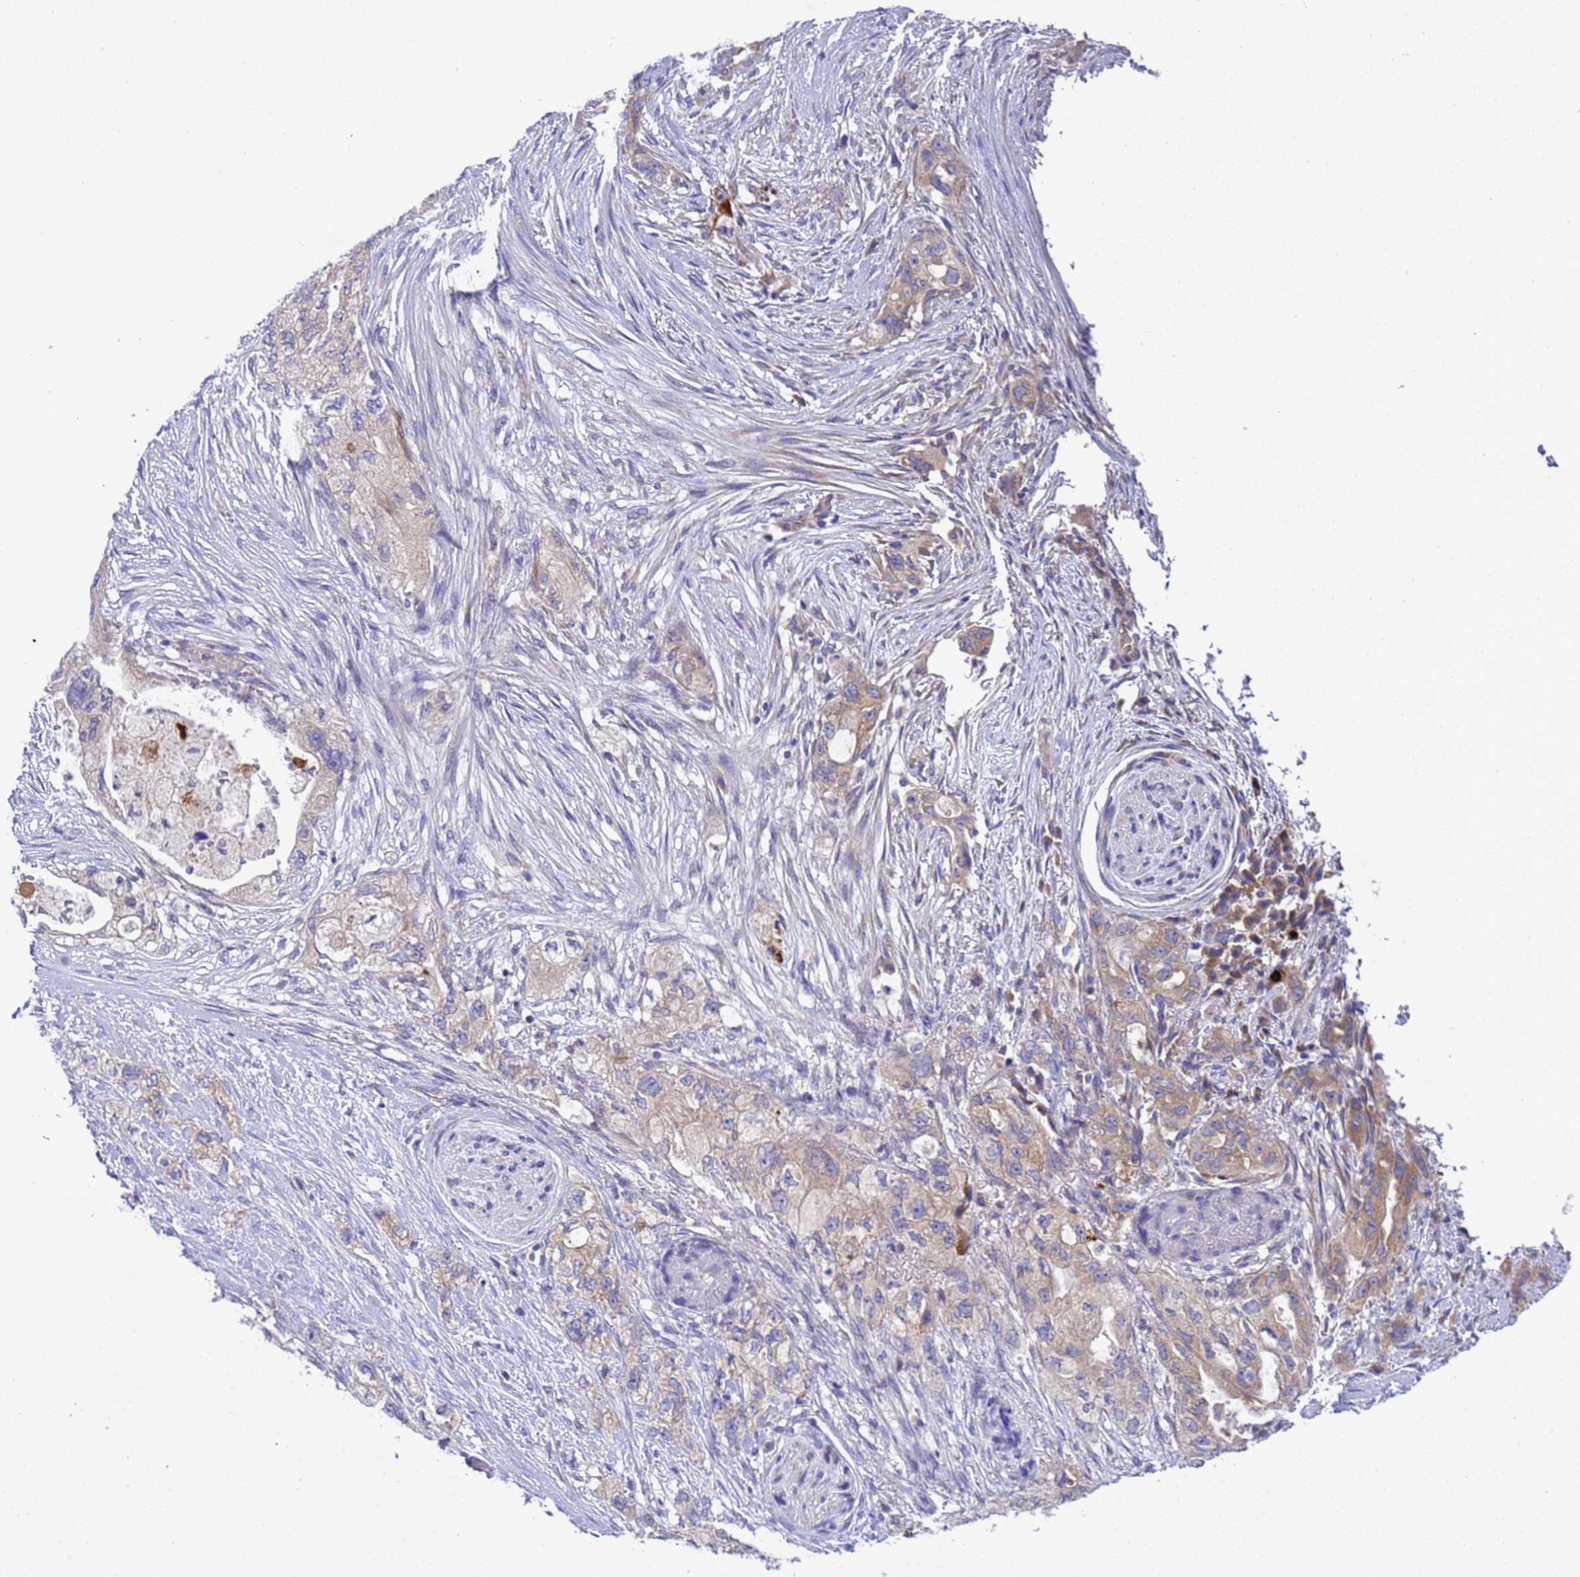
{"staining": {"intensity": "moderate", "quantity": "<25%", "location": "cytoplasmic/membranous"}, "tissue": "pancreatic cancer", "cell_type": "Tumor cells", "image_type": "cancer", "snomed": [{"axis": "morphology", "description": "Adenocarcinoma, NOS"}, {"axis": "topography", "description": "Pancreas"}], "caption": "Pancreatic cancer (adenocarcinoma) stained for a protein exhibits moderate cytoplasmic/membranous positivity in tumor cells.", "gene": "RC3H2", "patient": {"sex": "female", "age": 73}}